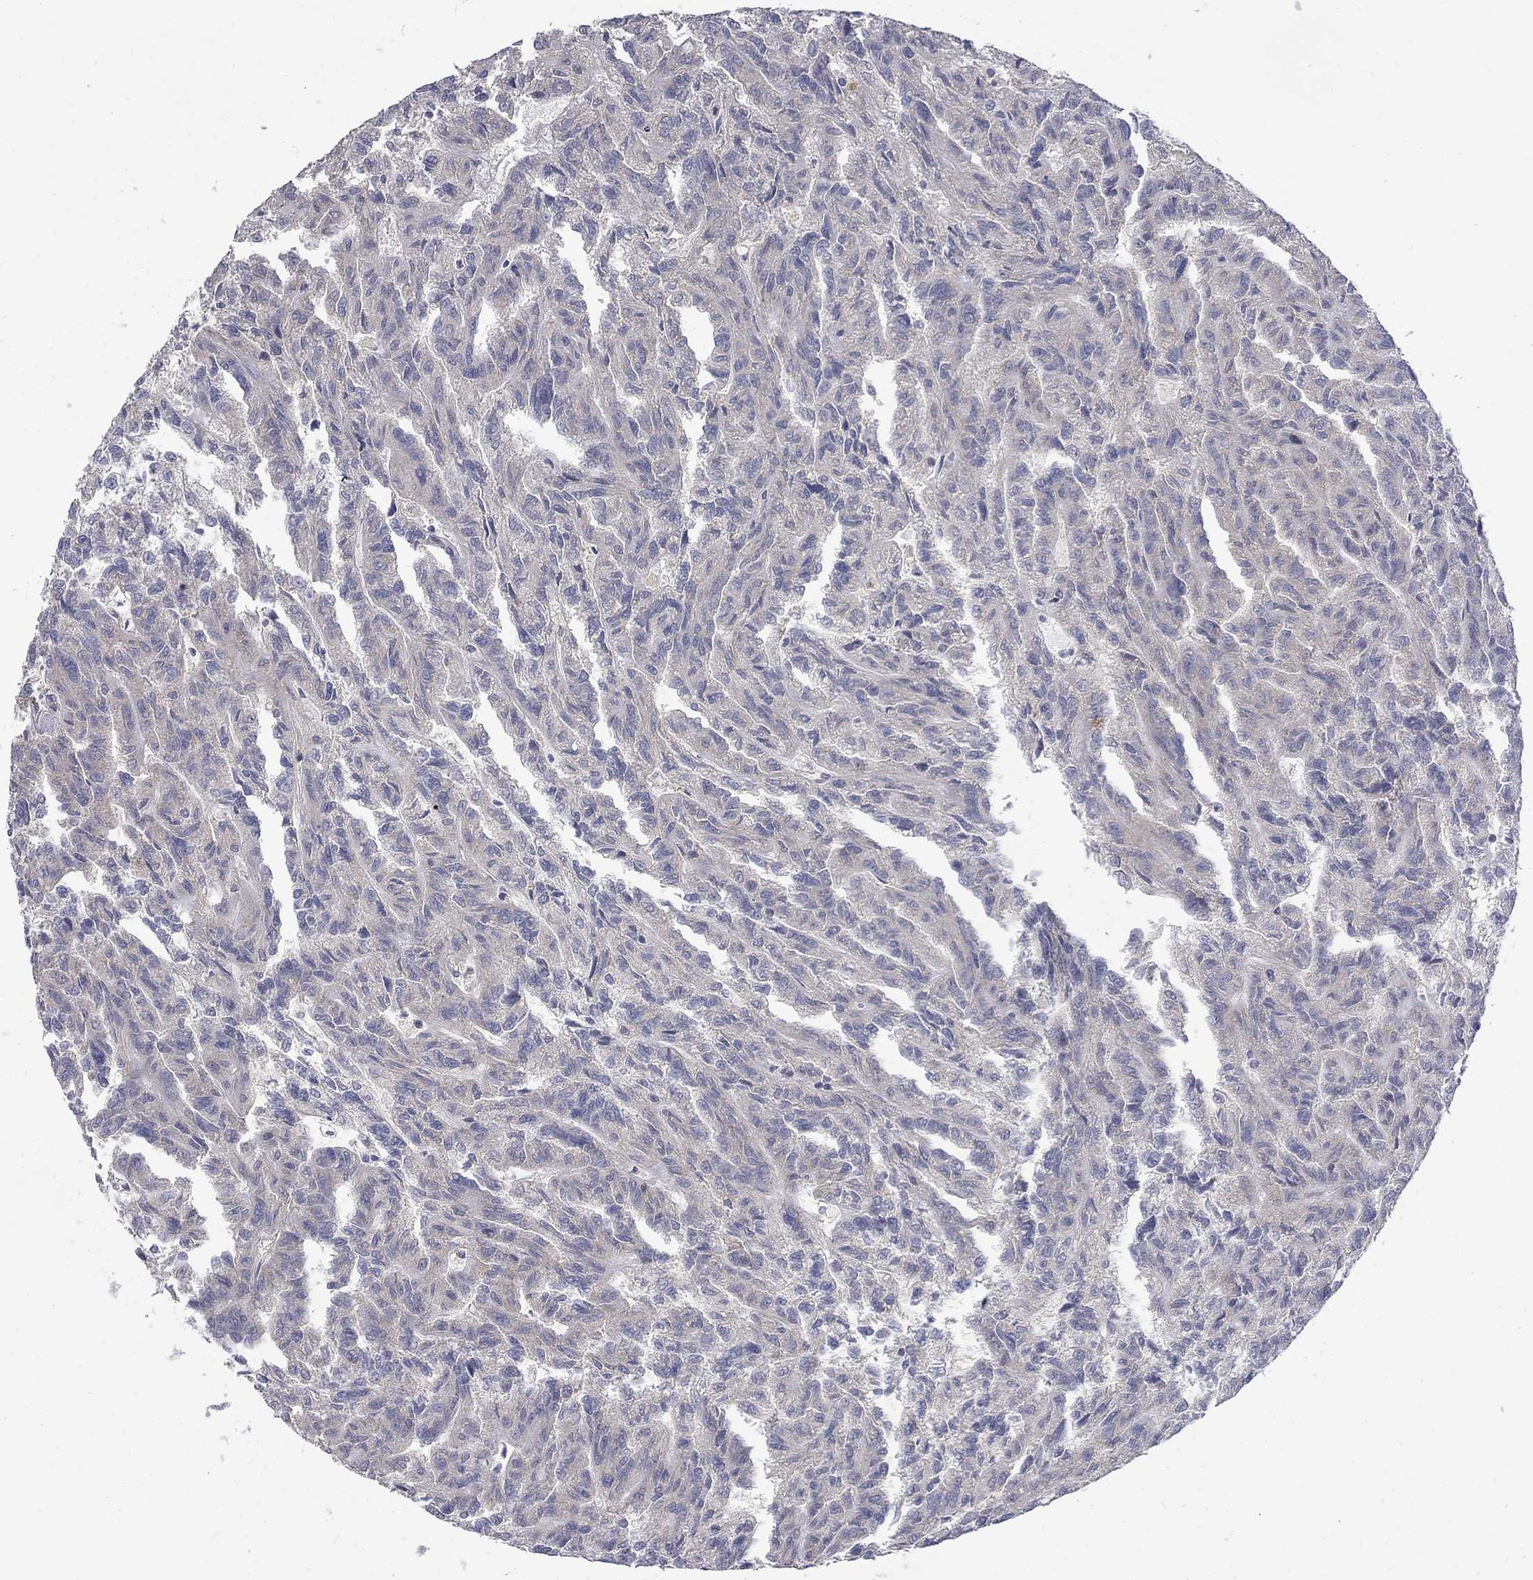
{"staining": {"intensity": "negative", "quantity": "none", "location": "none"}, "tissue": "renal cancer", "cell_type": "Tumor cells", "image_type": "cancer", "snomed": [{"axis": "morphology", "description": "Adenocarcinoma, NOS"}, {"axis": "topography", "description": "Kidney"}], "caption": "A high-resolution image shows immunohistochemistry staining of renal cancer, which reveals no significant positivity in tumor cells. (DAB (3,3'-diaminobenzidine) IHC with hematoxylin counter stain).", "gene": "HSPA12A", "patient": {"sex": "male", "age": 79}}